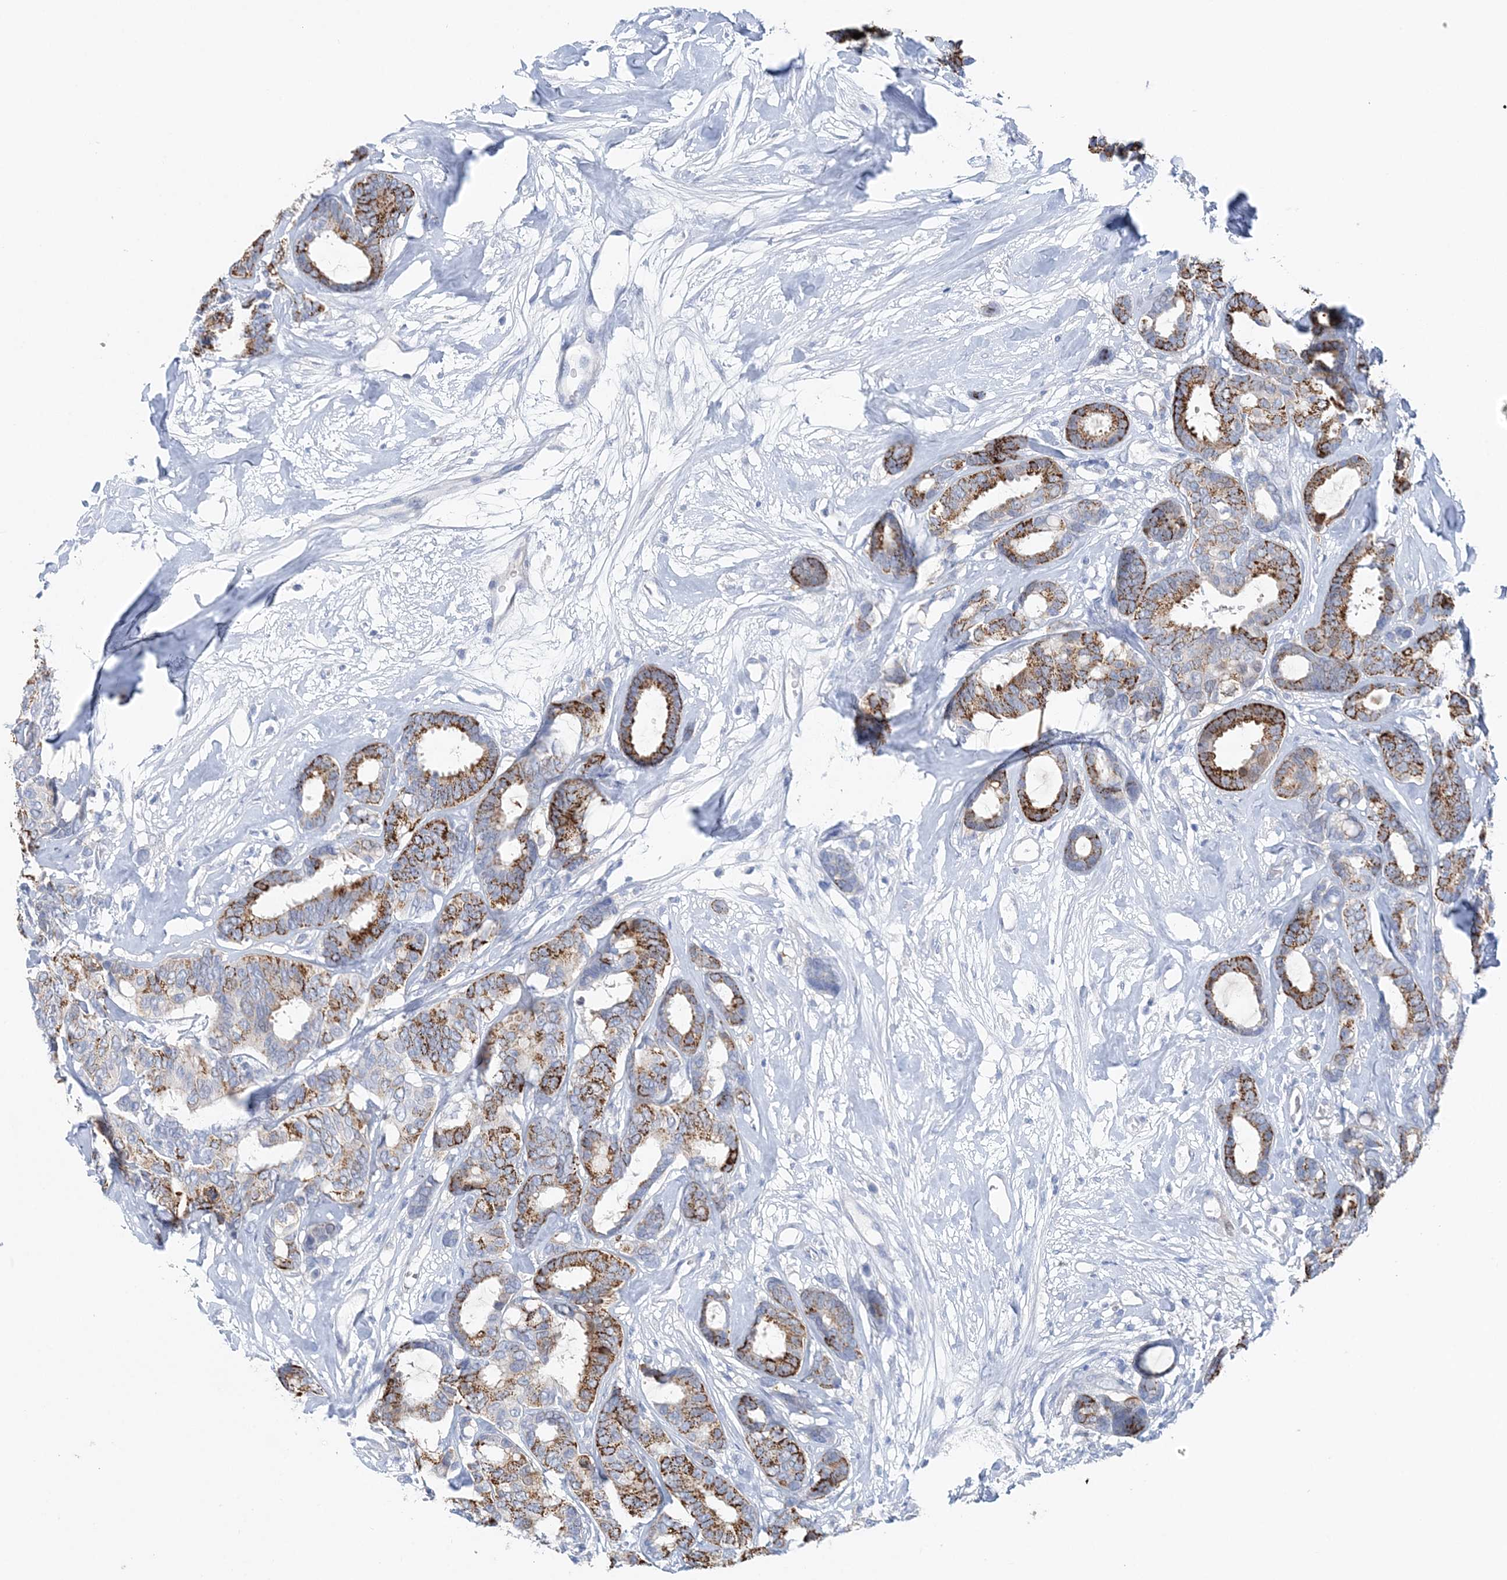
{"staining": {"intensity": "strong", "quantity": ">75%", "location": "cytoplasmic/membranous"}, "tissue": "breast cancer", "cell_type": "Tumor cells", "image_type": "cancer", "snomed": [{"axis": "morphology", "description": "Duct carcinoma"}, {"axis": "topography", "description": "Breast"}], "caption": "This histopathology image displays immunohistochemistry staining of breast cancer, with high strong cytoplasmic/membranous positivity in about >75% of tumor cells.", "gene": "HMGCS1", "patient": {"sex": "female", "age": 87}}